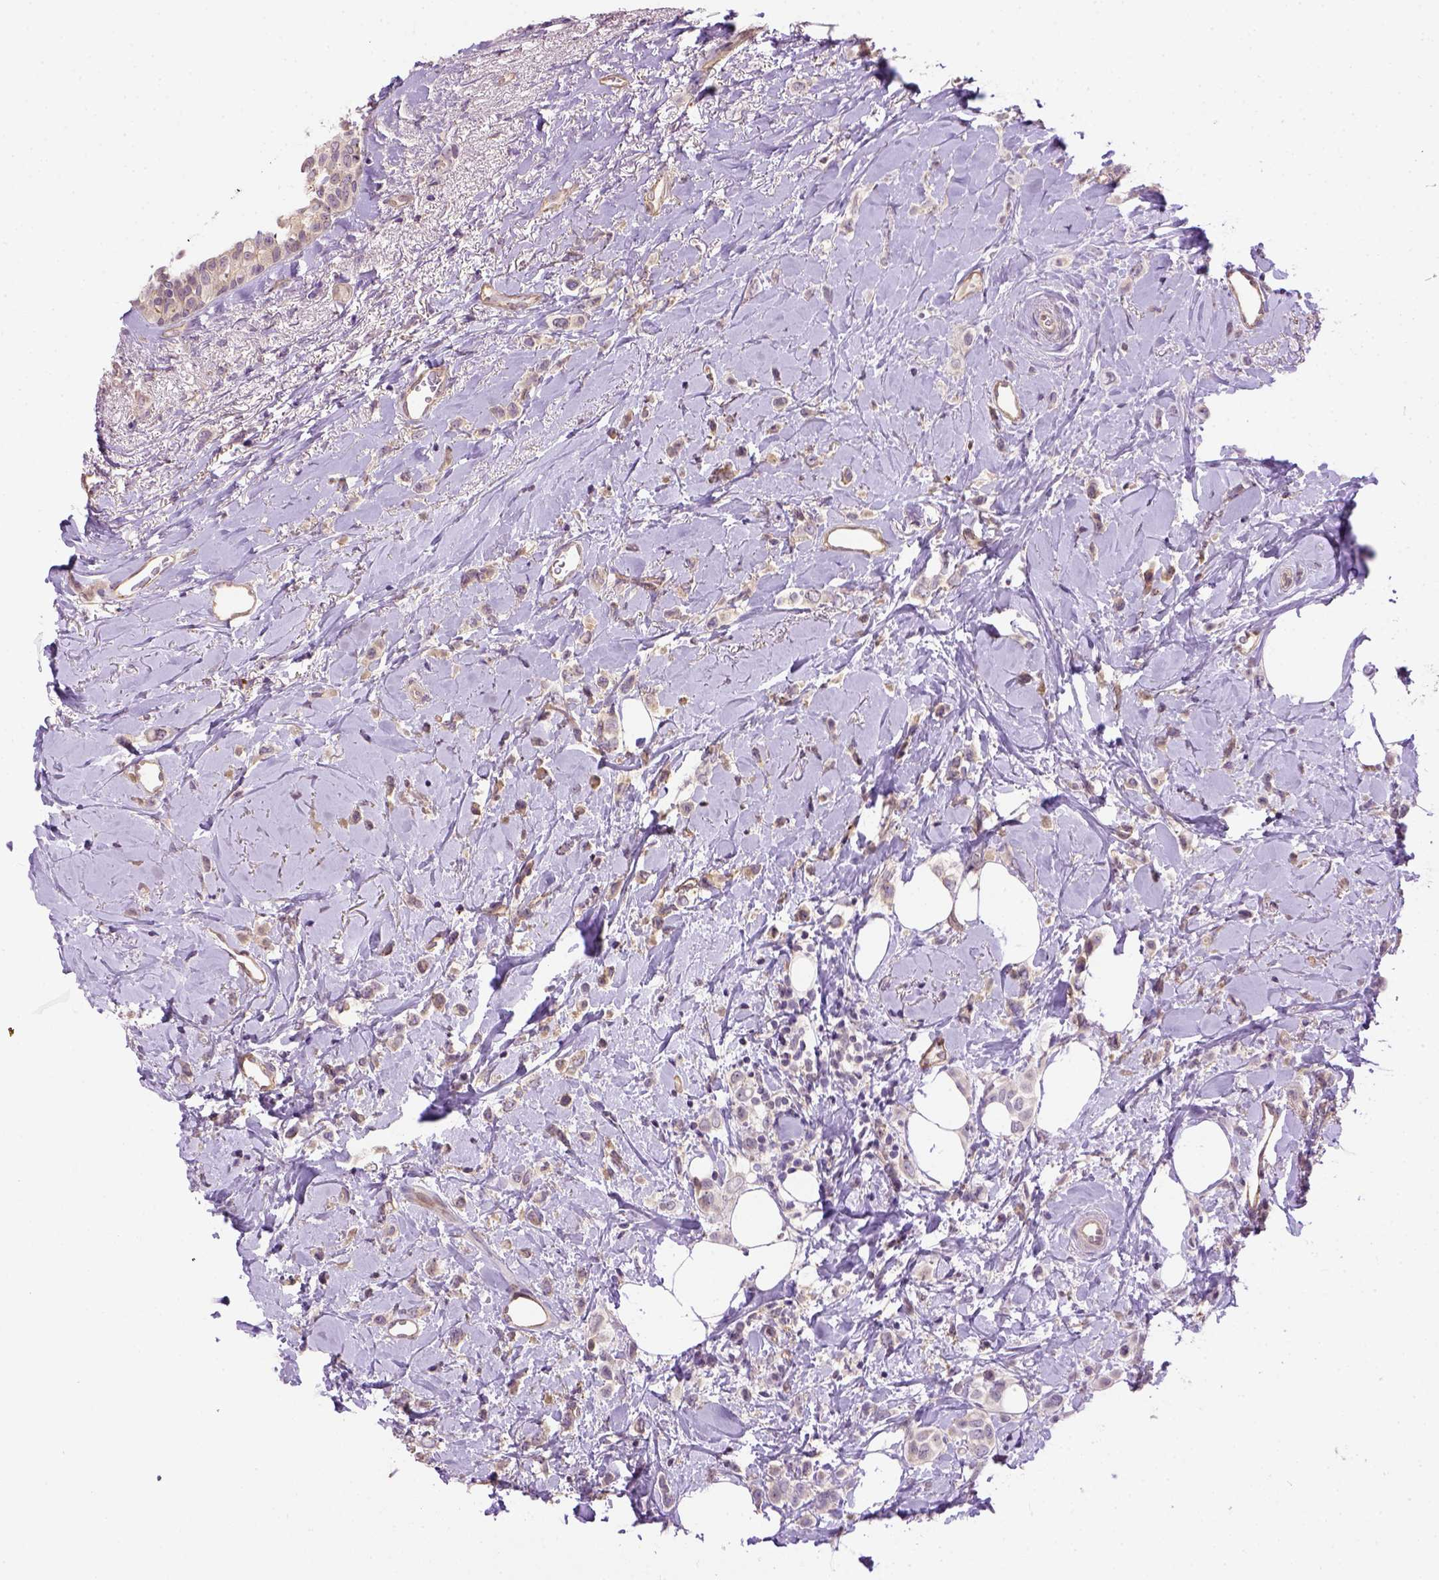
{"staining": {"intensity": "weak", "quantity": "<25%", "location": "cytoplasmic/membranous"}, "tissue": "breast cancer", "cell_type": "Tumor cells", "image_type": "cancer", "snomed": [{"axis": "morphology", "description": "Lobular carcinoma"}, {"axis": "topography", "description": "Breast"}], "caption": "Tumor cells show no significant positivity in lobular carcinoma (breast).", "gene": "KAZN", "patient": {"sex": "female", "age": 66}}